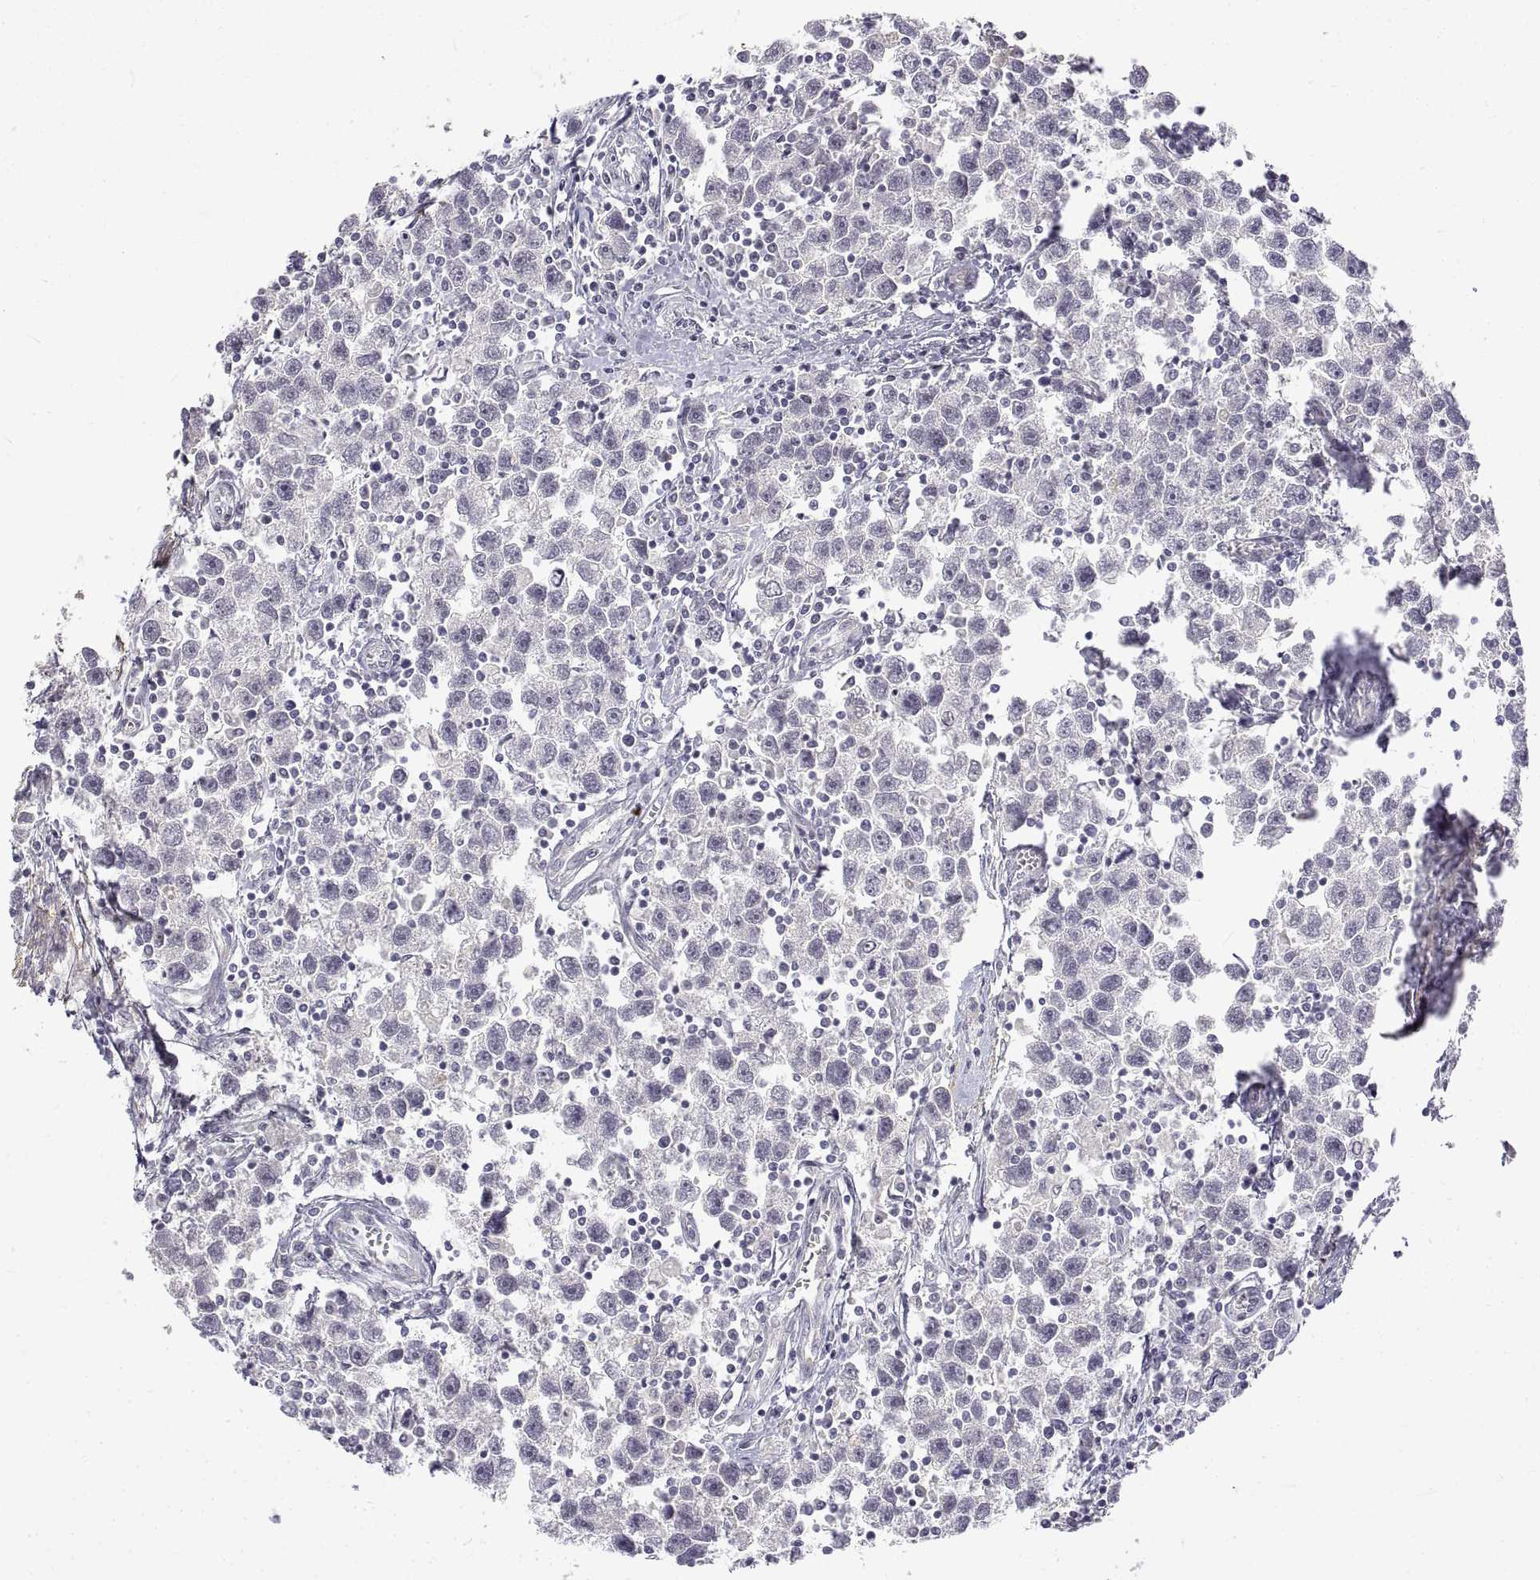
{"staining": {"intensity": "negative", "quantity": "none", "location": "none"}, "tissue": "testis cancer", "cell_type": "Tumor cells", "image_type": "cancer", "snomed": [{"axis": "morphology", "description": "Seminoma, NOS"}, {"axis": "topography", "description": "Testis"}], "caption": "Immunohistochemical staining of seminoma (testis) shows no significant staining in tumor cells.", "gene": "ANO2", "patient": {"sex": "male", "age": 30}}